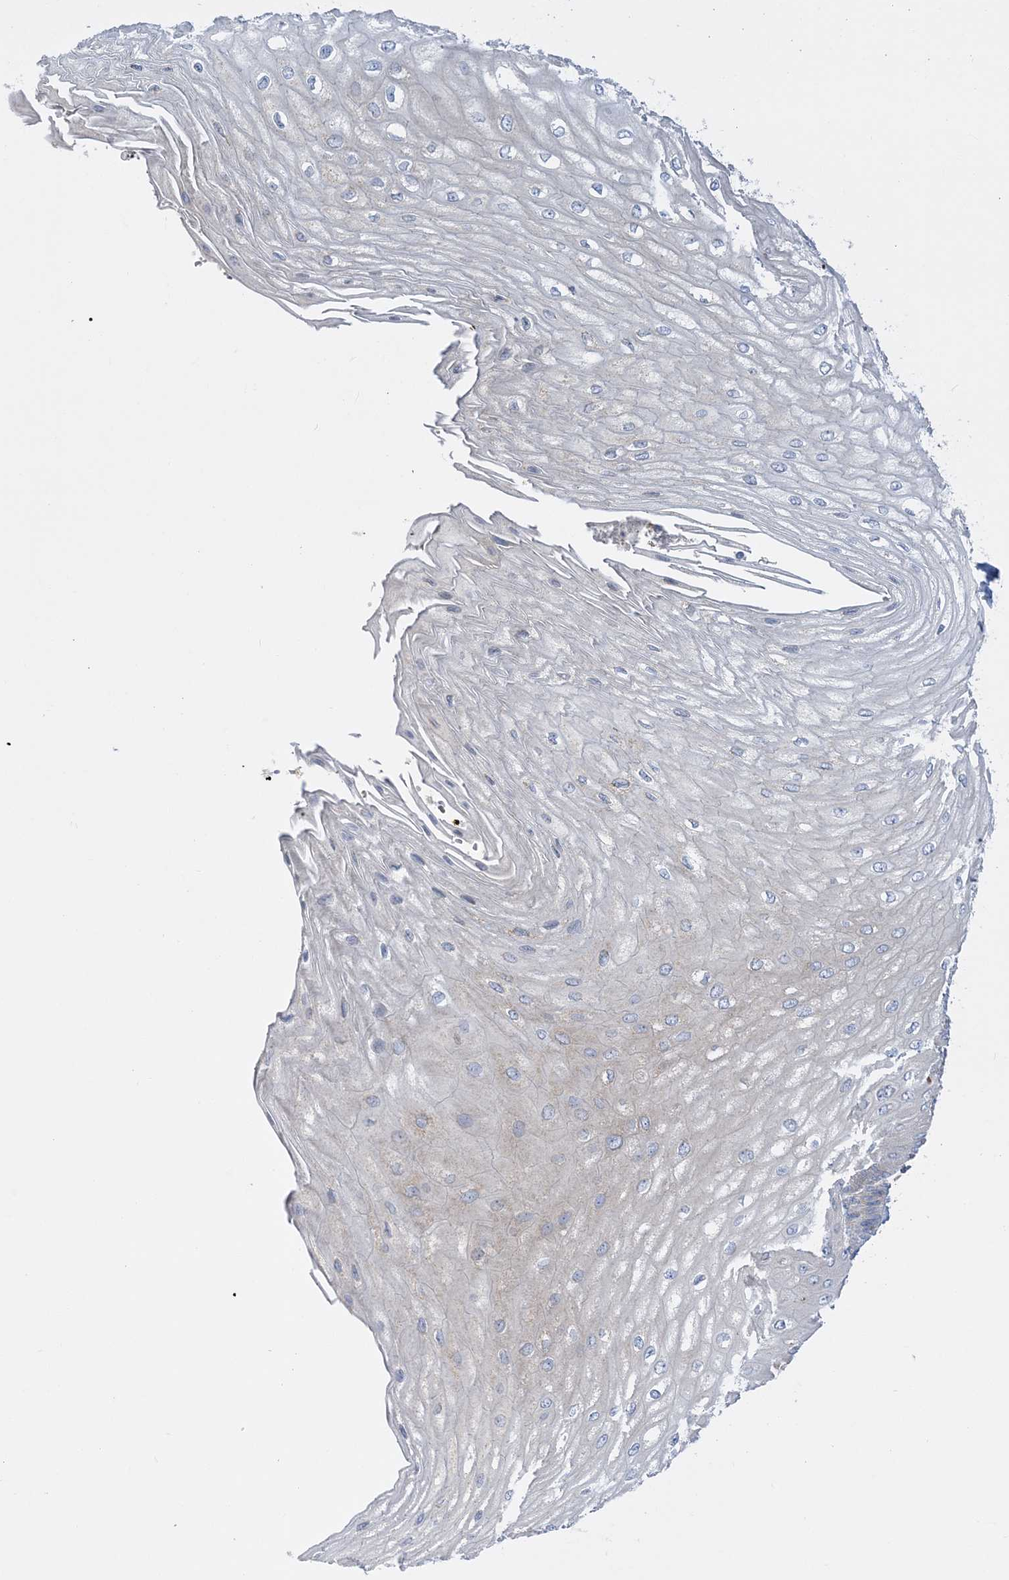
{"staining": {"intensity": "weak", "quantity": "25%-75%", "location": "cytoplasmic/membranous"}, "tissue": "esophagus", "cell_type": "Squamous epithelial cells", "image_type": "normal", "snomed": [{"axis": "morphology", "description": "Normal tissue, NOS"}, {"axis": "topography", "description": "Esophagus"}], "caption": "Esophagus stained for a protein exhibits weak cytoplasmic/membranous positivity in squamous epithelial cells. (DAB = brown stain, brightfield microscopy at high magnification).", "gene": "FAM114A2", "patient": {"sex": "male", "age": 60}}